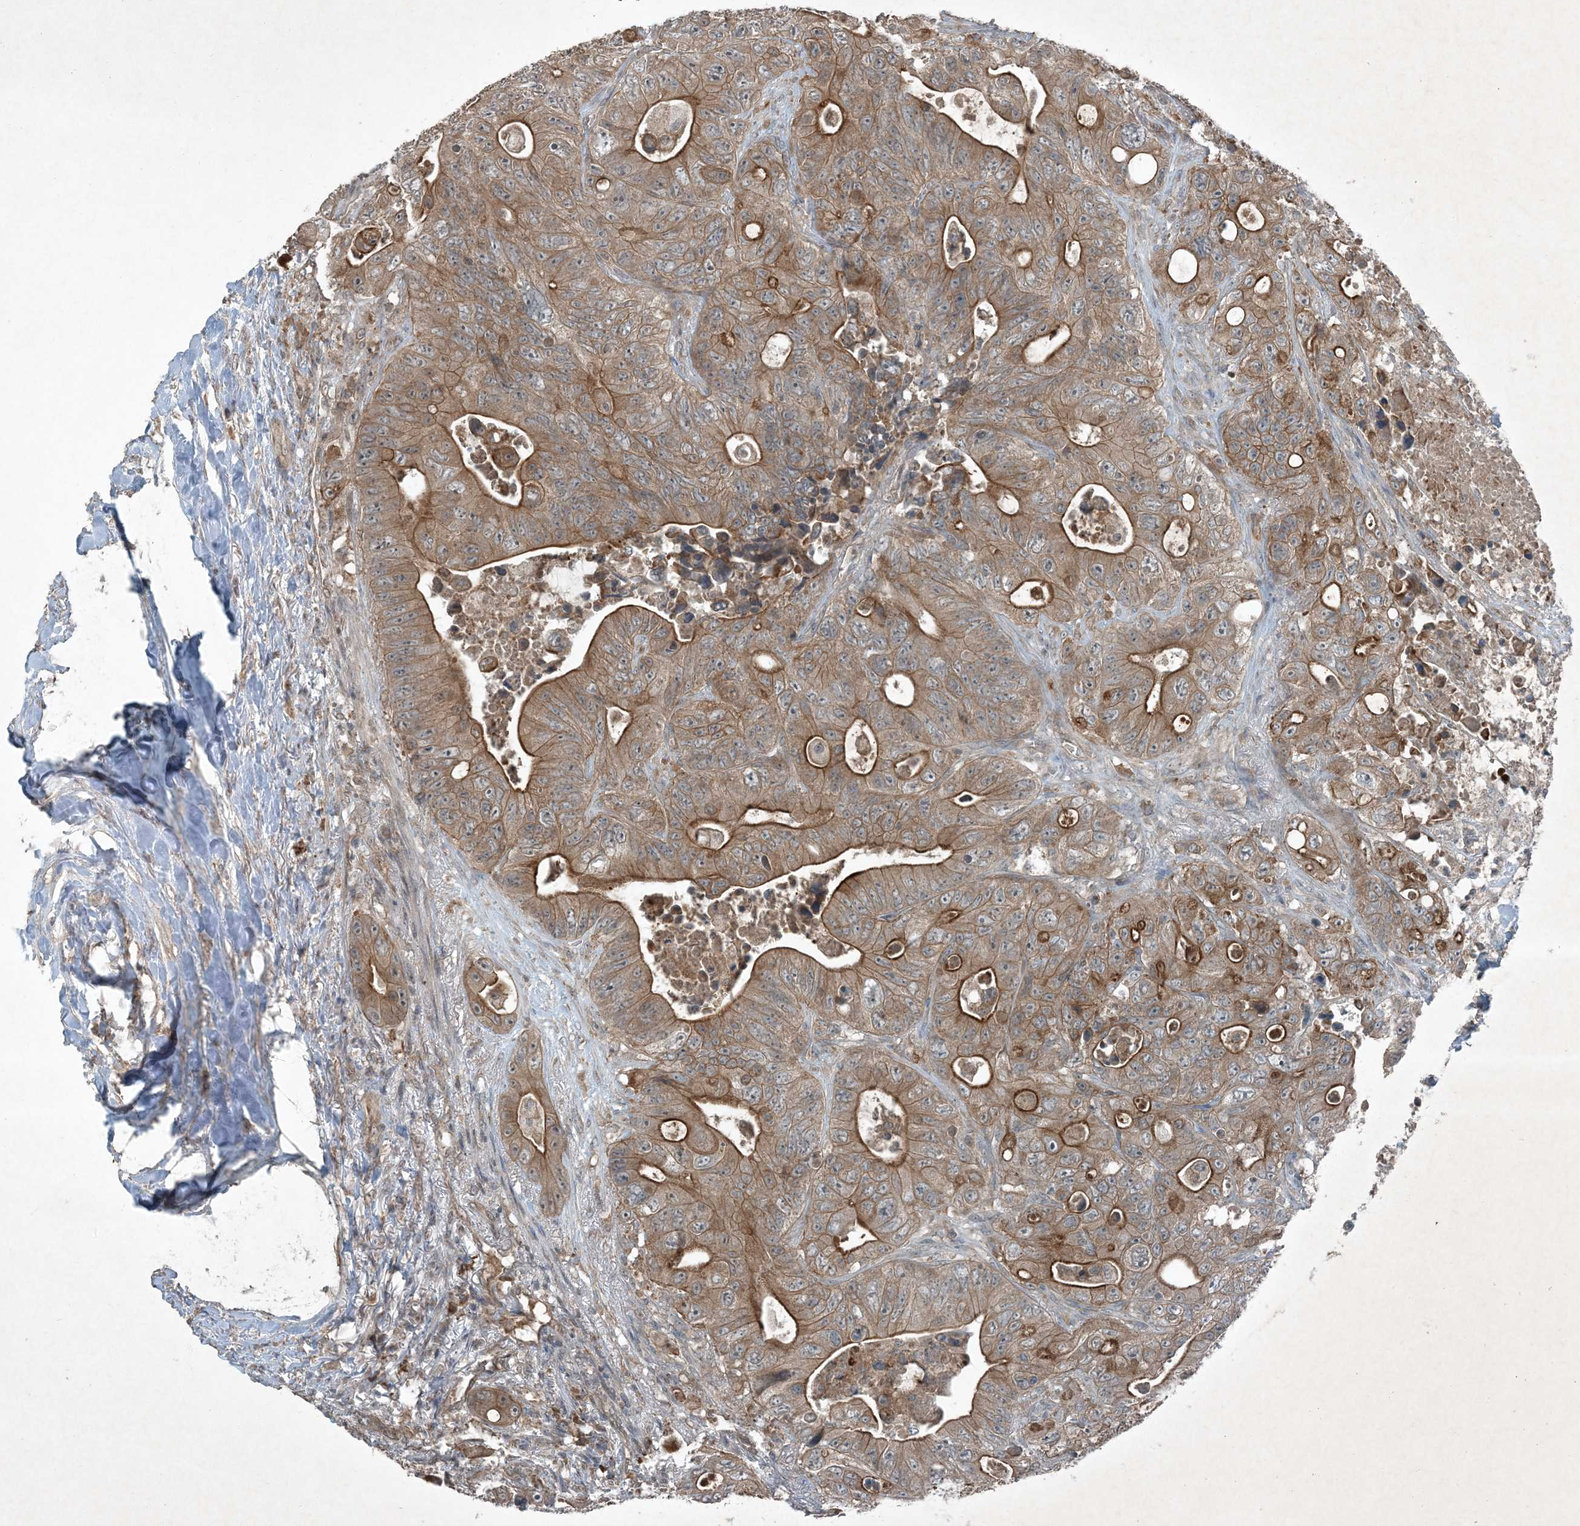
{"staining": {"intensity": "moderate", "quantity": ">75%", "location": "cytoplasmic/membranous"}, "tissue": "colorectal cancer", "cell_type": "Tumor cells", "image_type": "cancer", "snomed": [{"axis": "morphology", "description": "Adenocarcinoma, NOS"}, {"axis": "topography", "description": "Colon"}], "caption": "A brown stain highlights moderate cytoplasmic/membranous expression of a protein in colorectal cancer tumor cells.", "gene": "MDN1", "patient": {"sex": "female", "age": 46}}